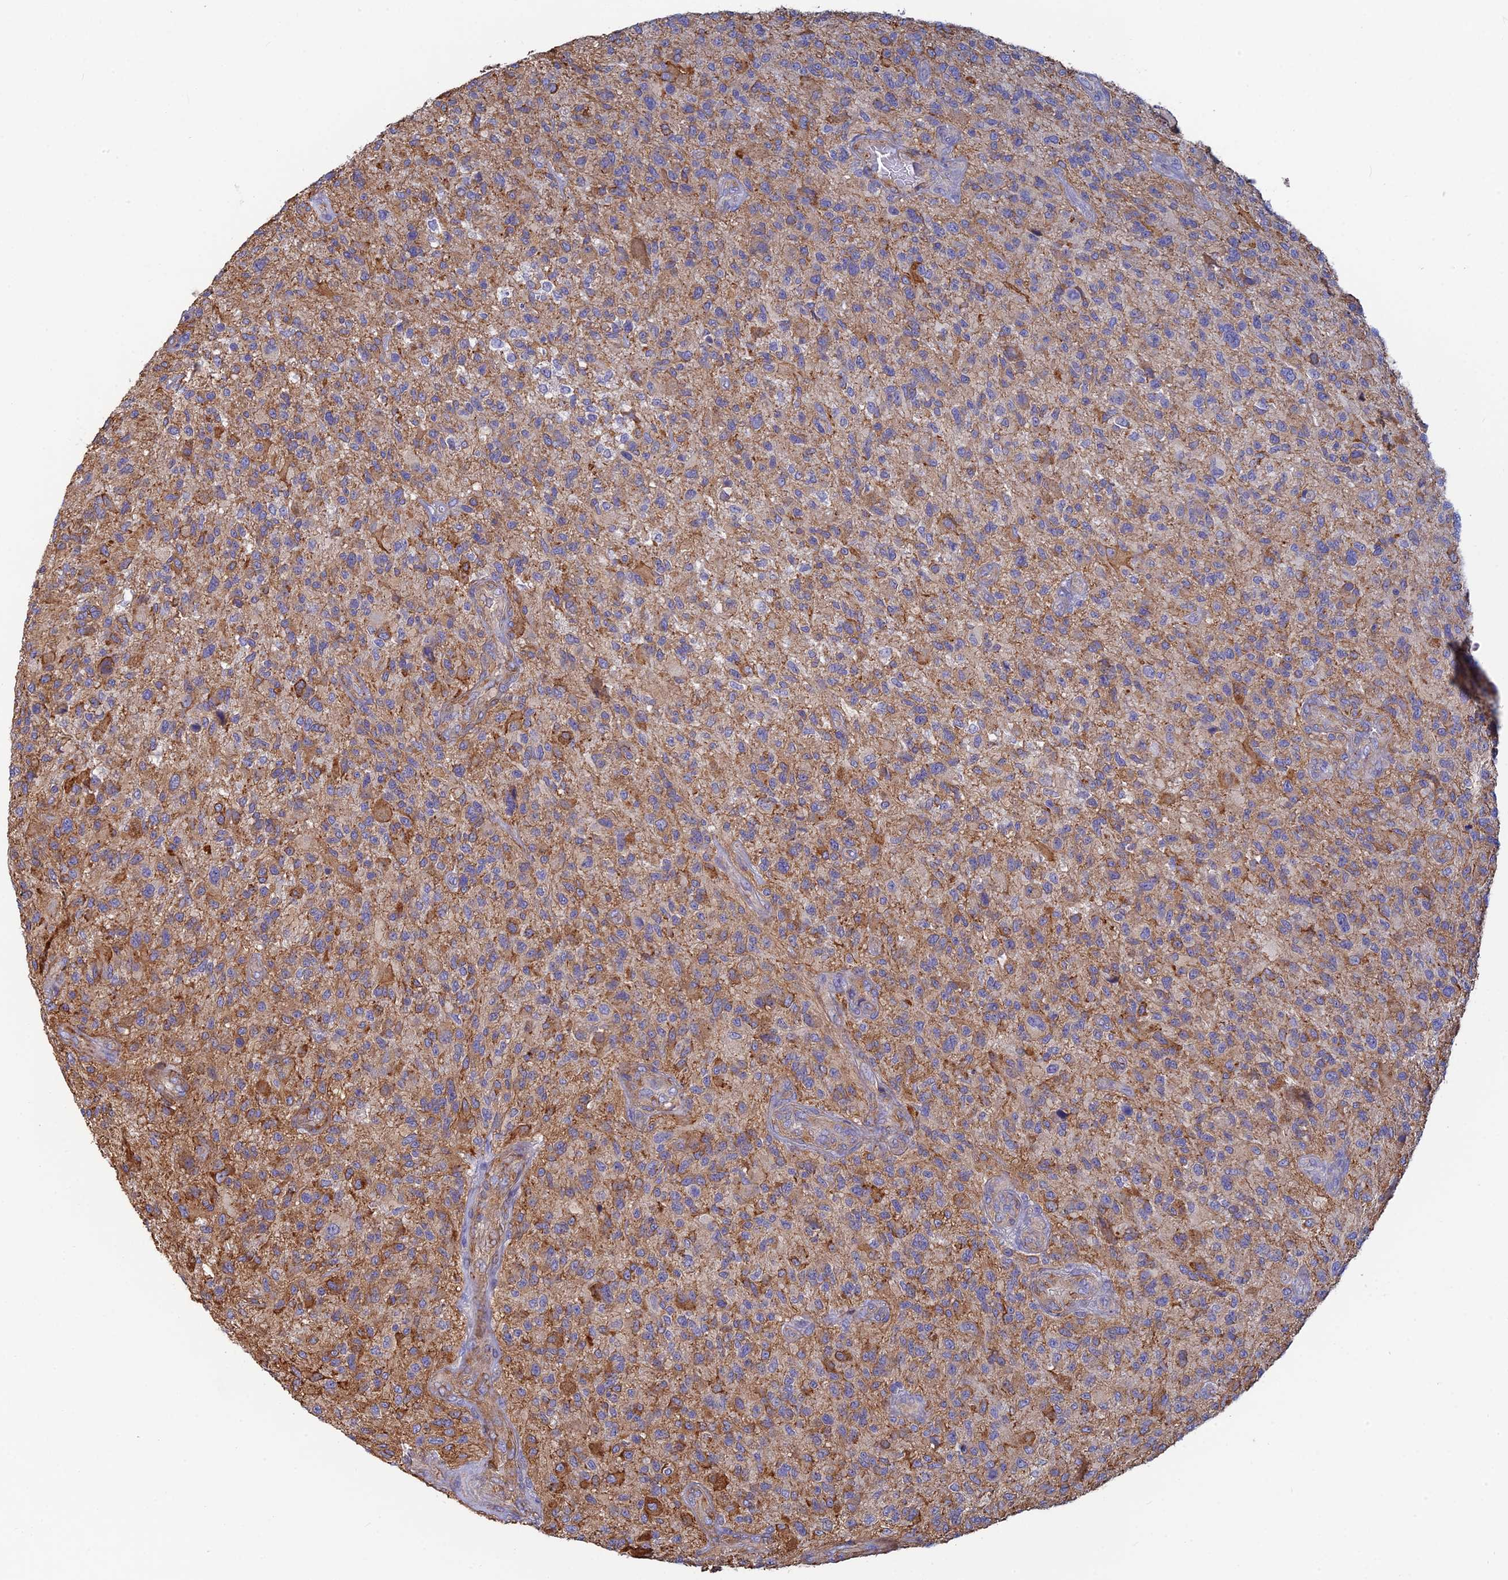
{"staining": {"intensity": "moderate", "quantity": "25%-75%", "location": "cytoplasmic/membranous"}, "tissue": "glioma", "cell_type": "Tumor cells", "image_type": "cancer", "snomed": [{"axis": "morphology", "description": "Glioma, malignant, High grade"}, {"axis": "topography", "description": "Brain"}], "caption": "Immunohistochemical staining of glioma exhibits moderate cytoplasmic/membranous protein expression in about 25%-75% of tumor cells.", "gene": "PCDHA5", "patient": {"sex": "male", "age": 47}}